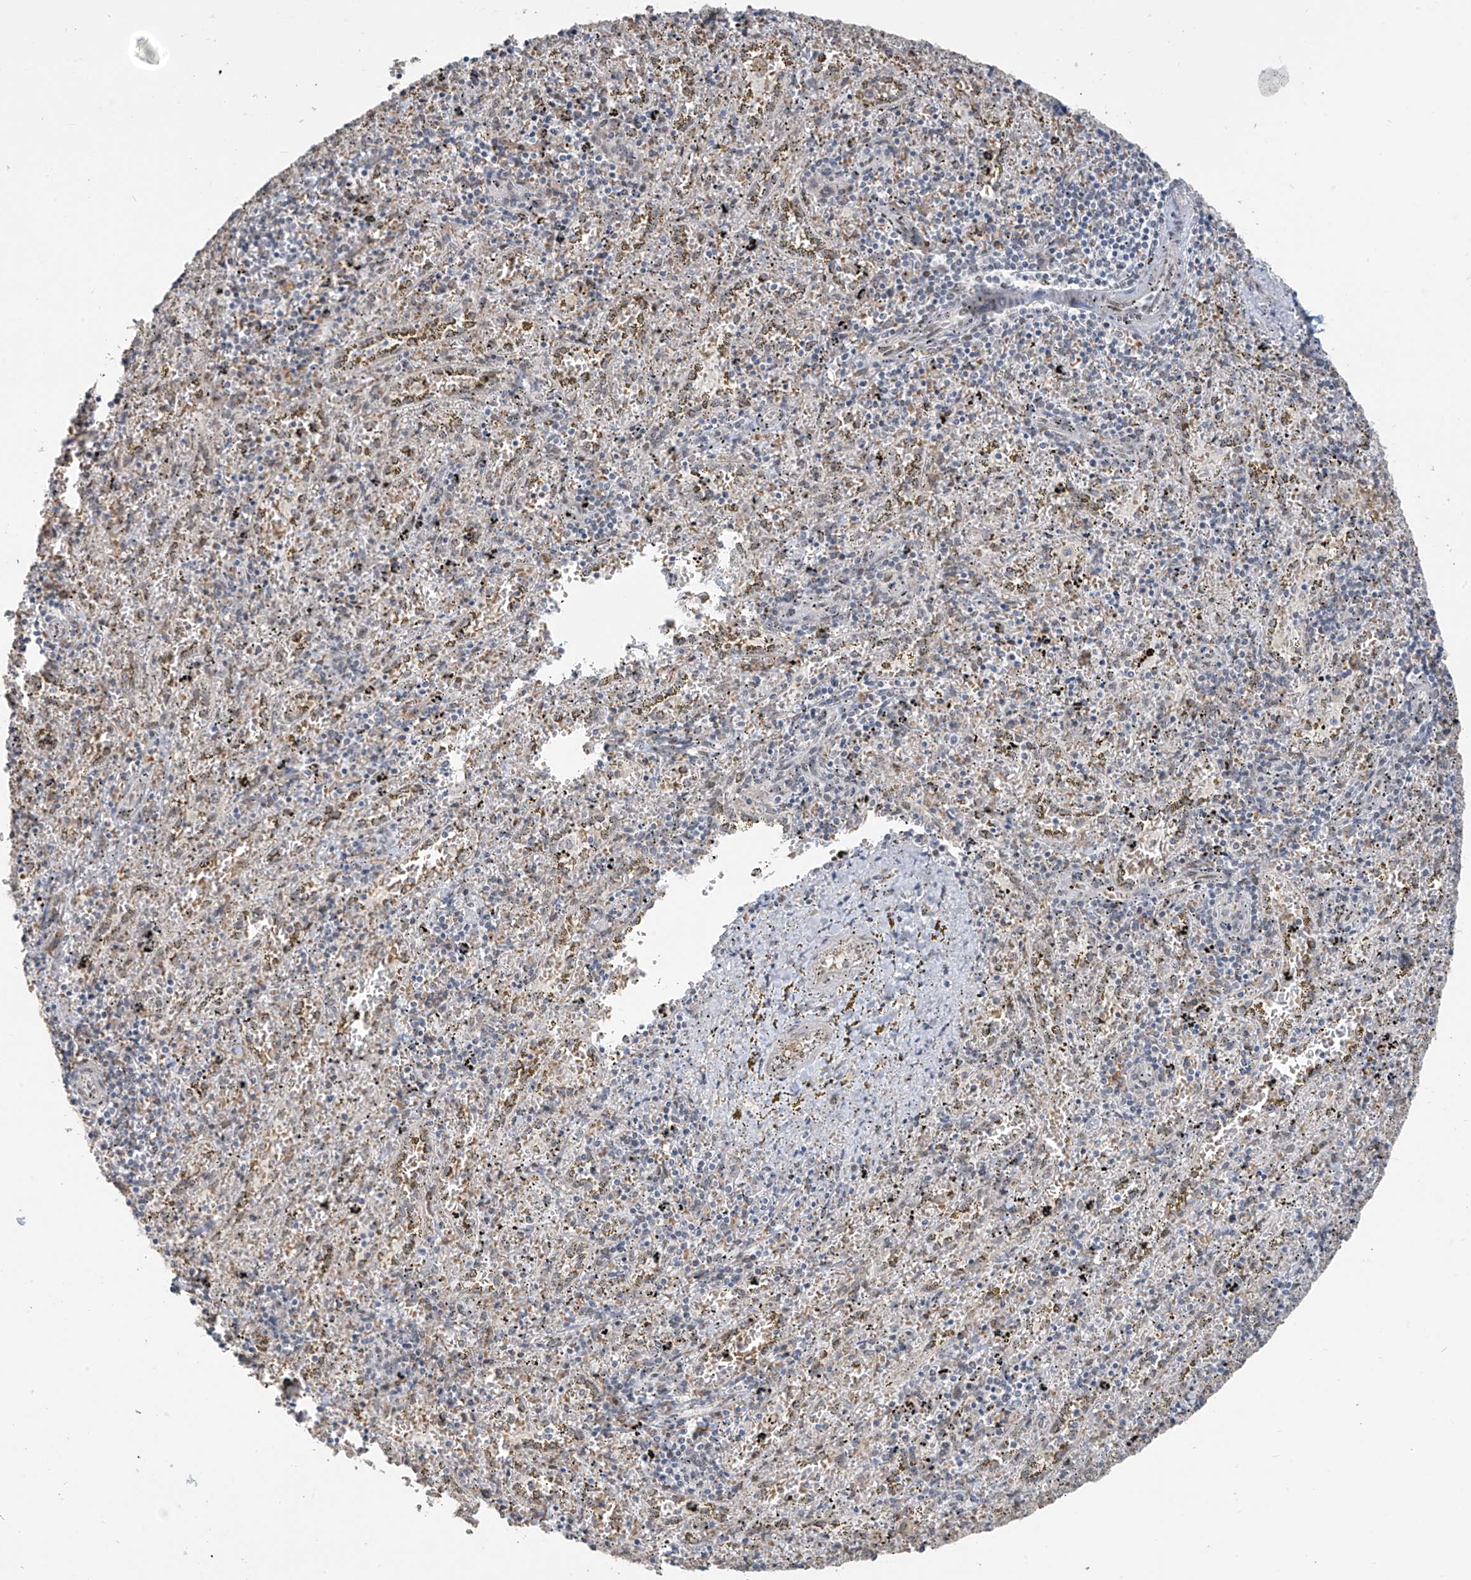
{"staining": {"intensity": "weak", "quantity": "<25%", "location": "cytoplasmic/membranous"}, "tissue": "spleen", "cell_type": "Cells in red pulp", "image_type": "normal", "snomed": [{"axis": "morphology", "description": "Normal tissue, NOS"}, {"axis": "topography", "description": "Spleen"}], "caption": "A micrograph of human spleen is negative for staining in cells in red pulp. (Immunohistochemistry, brightfield microscopy, high magnification).", "gene": "MCM9", "patient": {"sex": "male", "age": 11}}